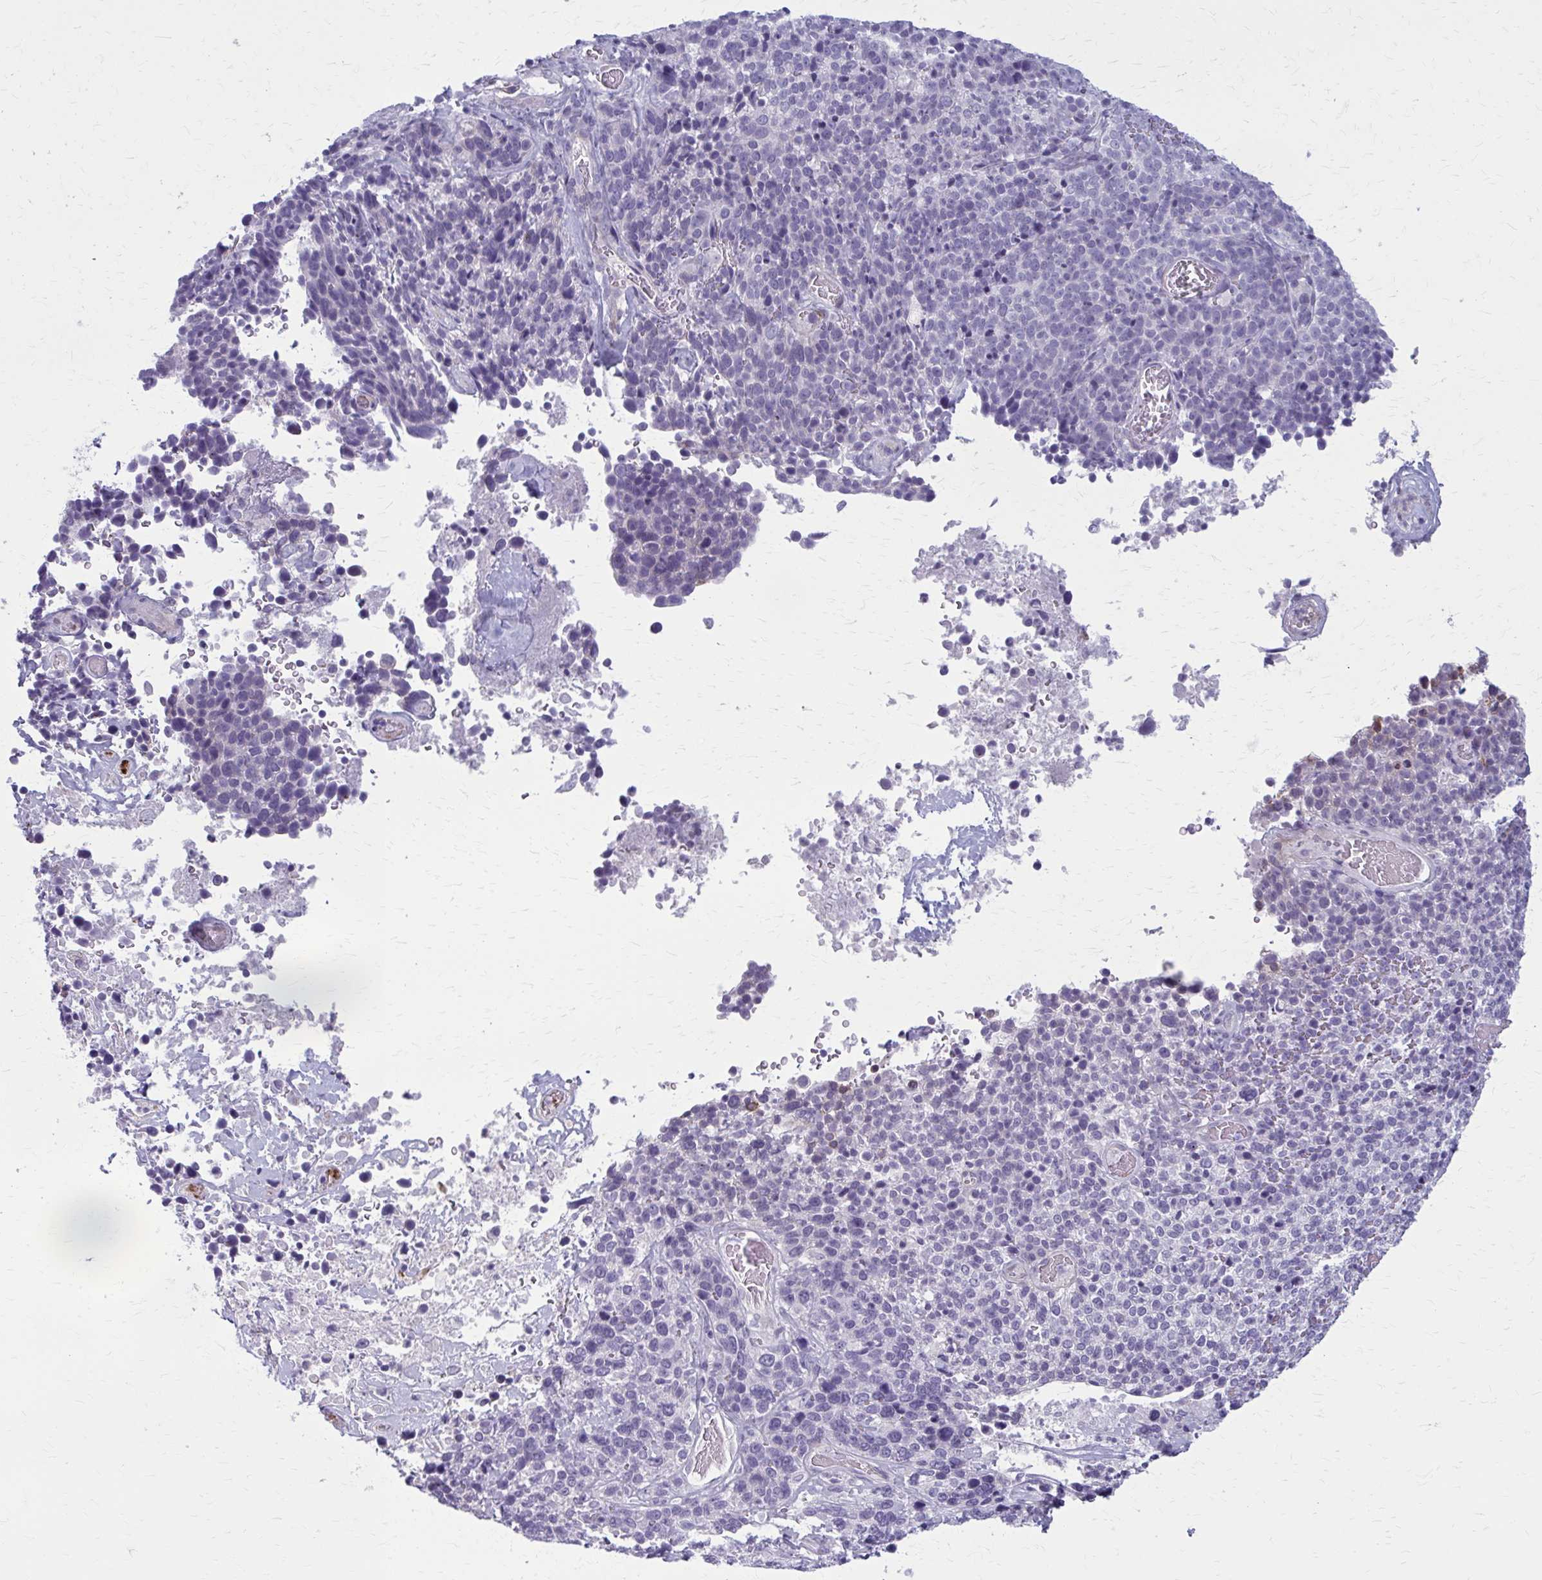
{"staining": {"intensity": "negative", "quantity": "none", "location": "none"}, "tissue": "cervical cancer", "cell_type": "Tumor cells", "image_type": "cancer", "snomed": [{"axis": "morphology", "description": "Squamous cell carcinoma, NOS"}, {"axis": "topography", "description": "Cervix"}], "caption": "High magnification brightfield microscopy of cervical cancer (squamous cell carcinoma) stained with DAB (brown) and counterstained with hematoxylin (blue): tumor cells show no significant positivity. (Brightfield microscopy of DAB (3,3'-diaminobenzidine) immunohistochemistry at high magnification).", "gene": "CASQ2", "patient": {"sex": "female", "age": 46}}